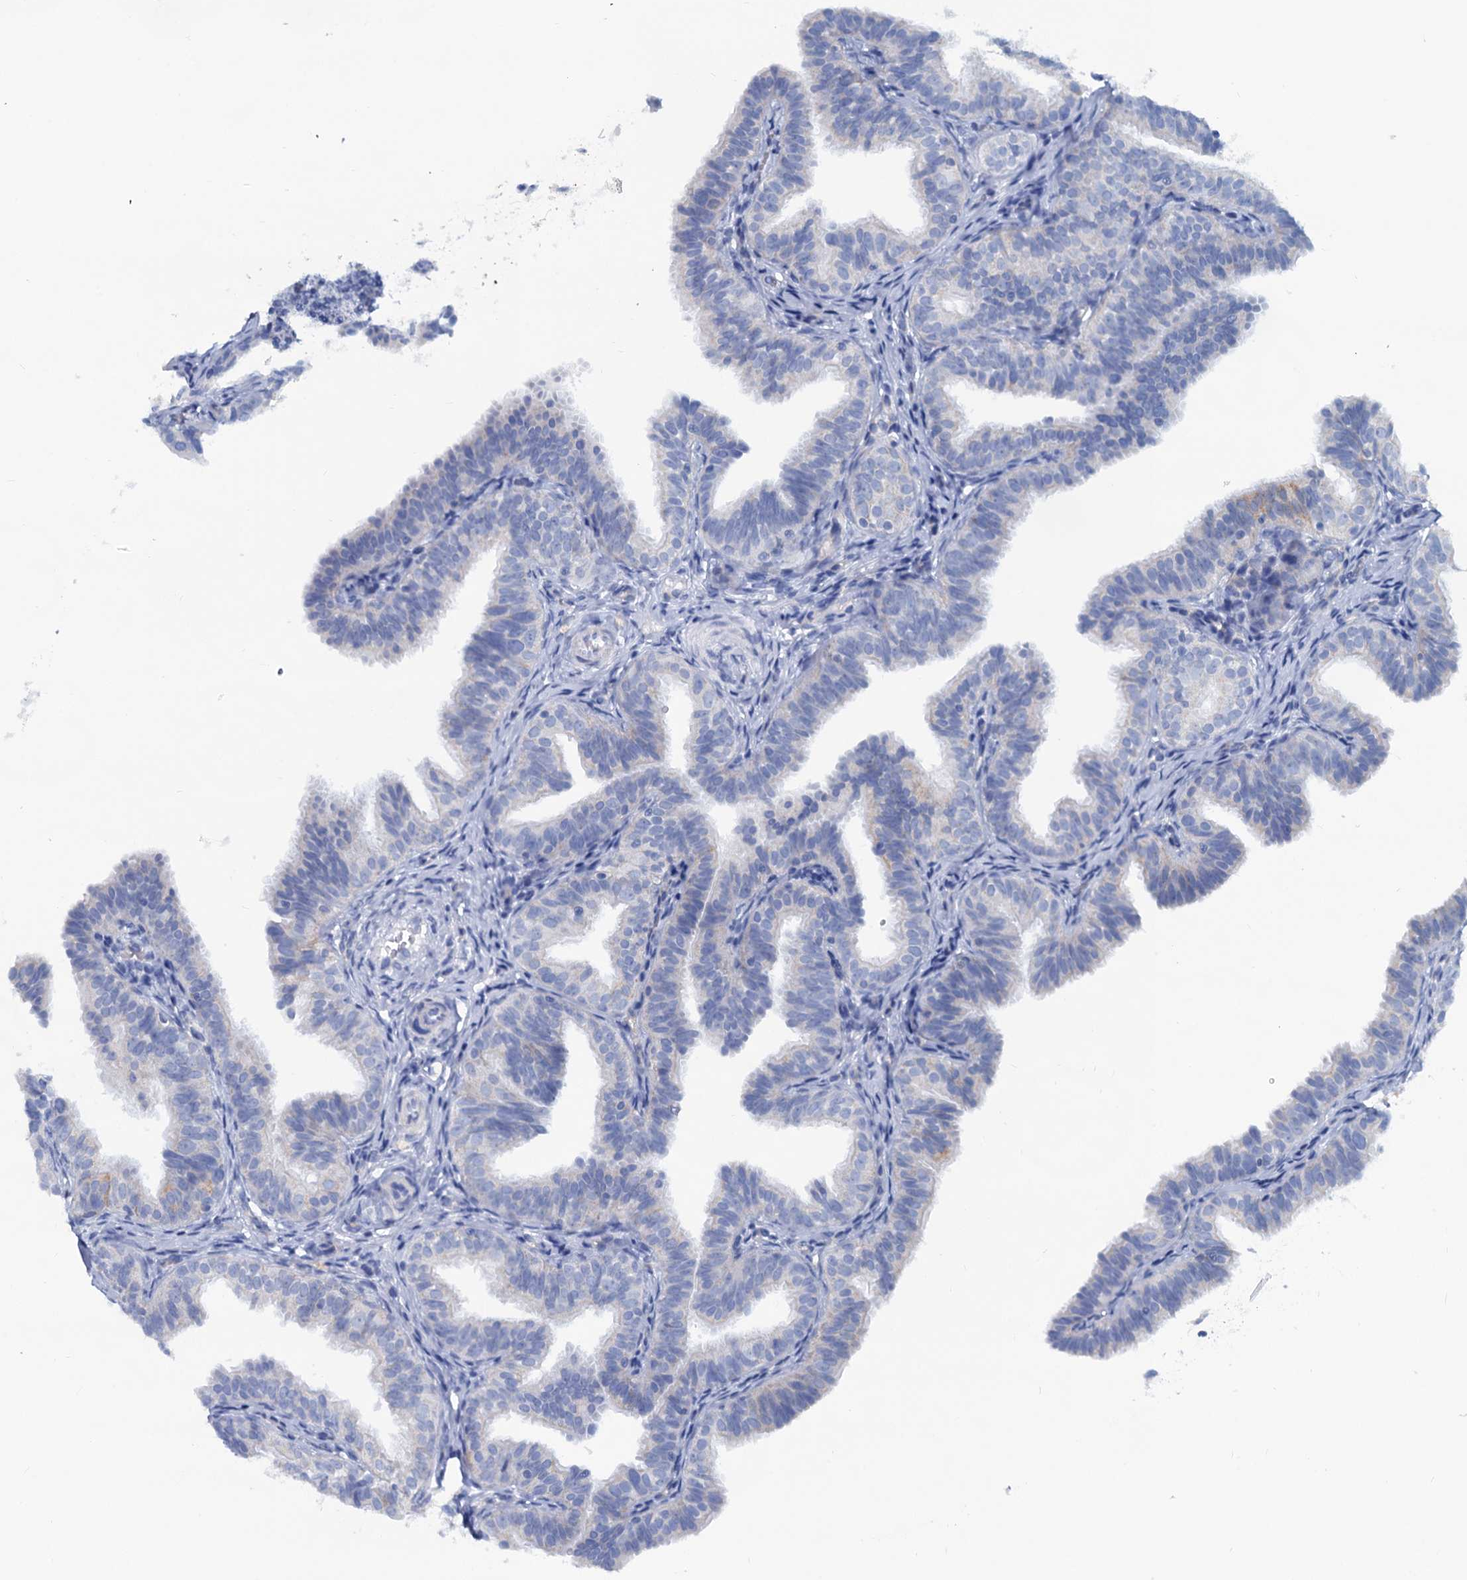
{"staining": {"intensity": "negative", "quantity": "none", "location": "none"}, "tissue": "fallopian tube", "cell_type": "Glandular cells", "image_type": "normal", "snomed": [{"axis": "morphology", "description": "Normal tissue, NOS"}, {"axis": "topography", "description": "Fallopian tube"}], "caption": "This image is of benign fallopian tube stained with immunohistochemistry (IHC) to label a protein in brown with the nuclei are counter-stained blue. There is no positivity in glandular cells.", "gene": "SLC1A3", "patient": {"sex": "female", "age": 35}}